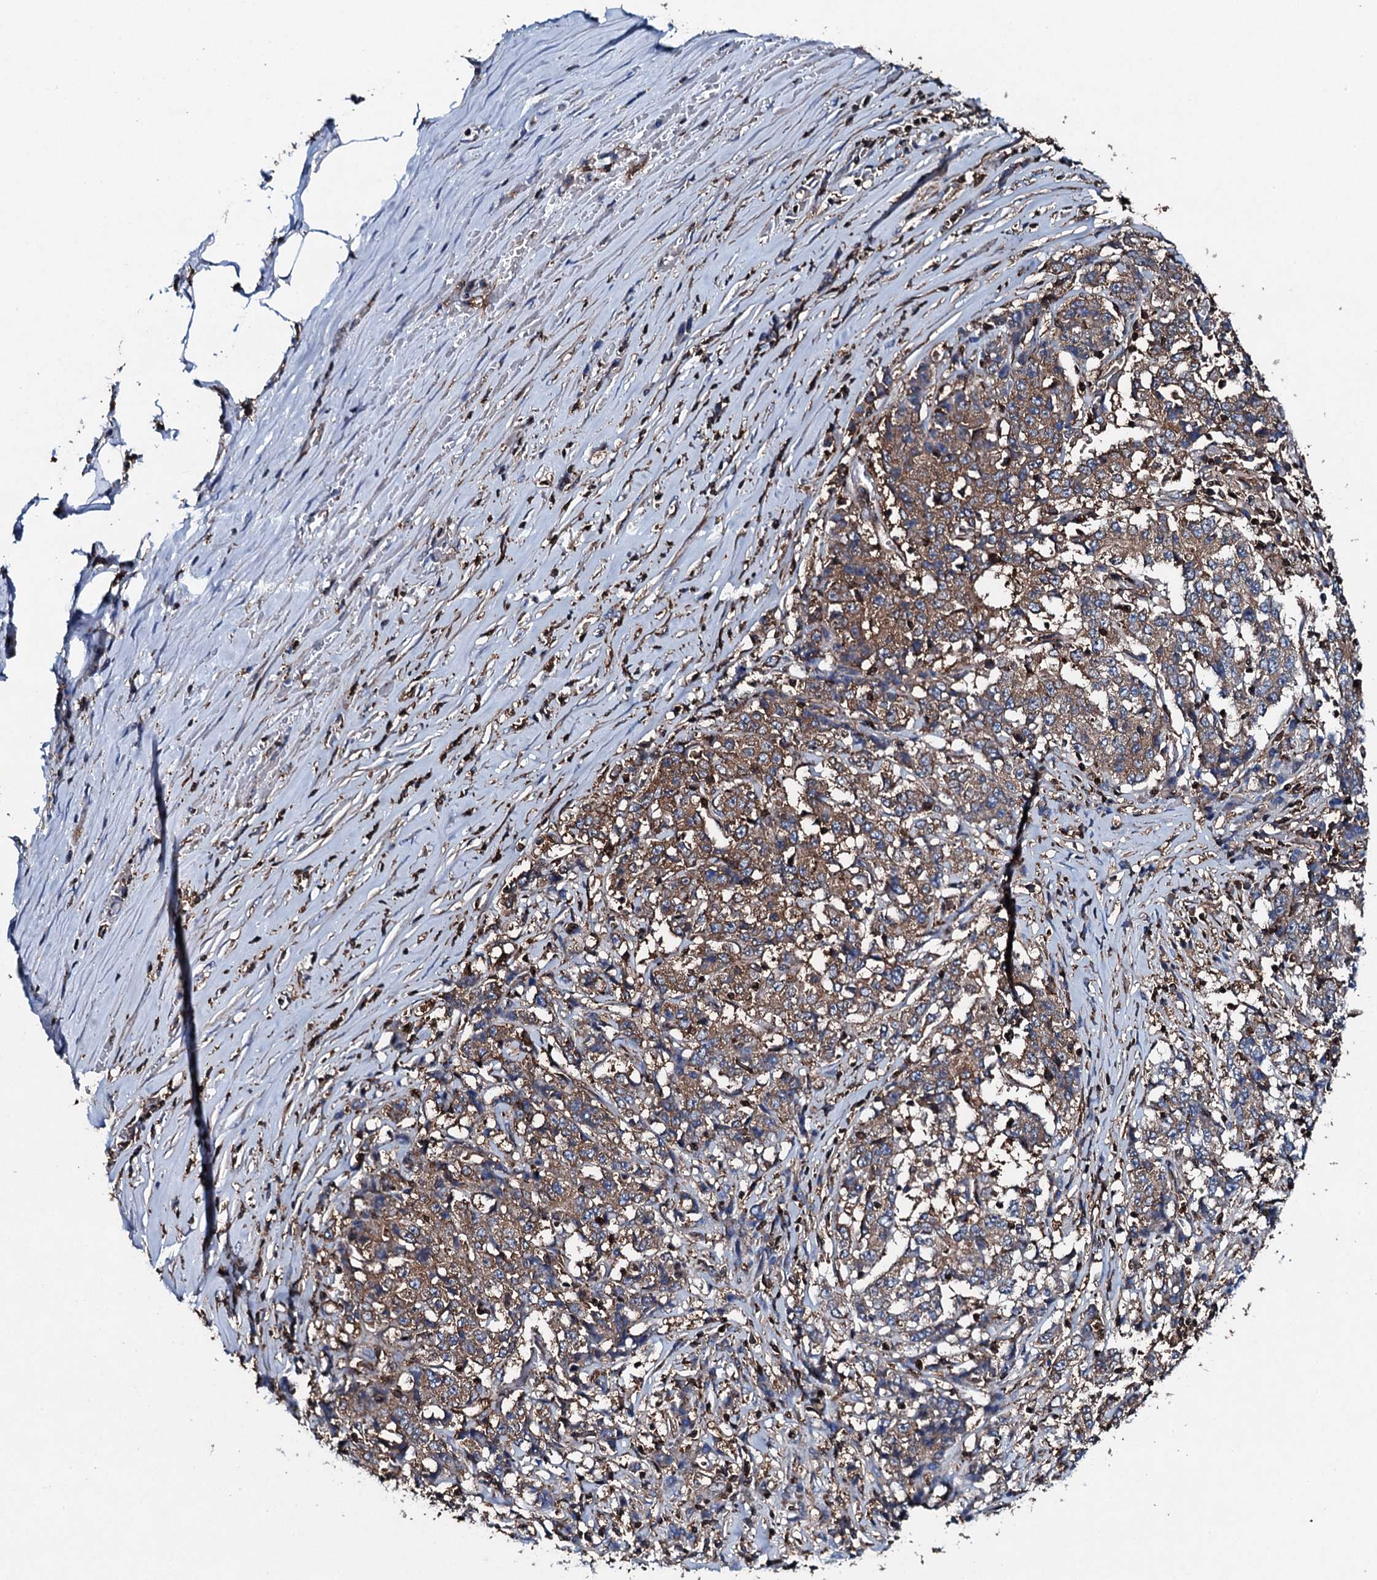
{"staining": {"intensity": "weak", "quantity": ">75%", "location": "cytoplasmic/membranous"}, "tissue": "stomach cancer", "cell_type": "Tumor cells", "image_type": "cancer", "snomed": [{"axis": "morphology", "description": "Adenocarcinoma, NOS"}, {"axis": "topography", "description": "Stomach"}], "caption": "Brown immunohistochemical staining in human stomach cancer reveals weak cytoplasmic/membranous expression in about >75% of tumor cells.", "gene": "MS4A4E", "patient": {"sex": "male", "age": 59}}